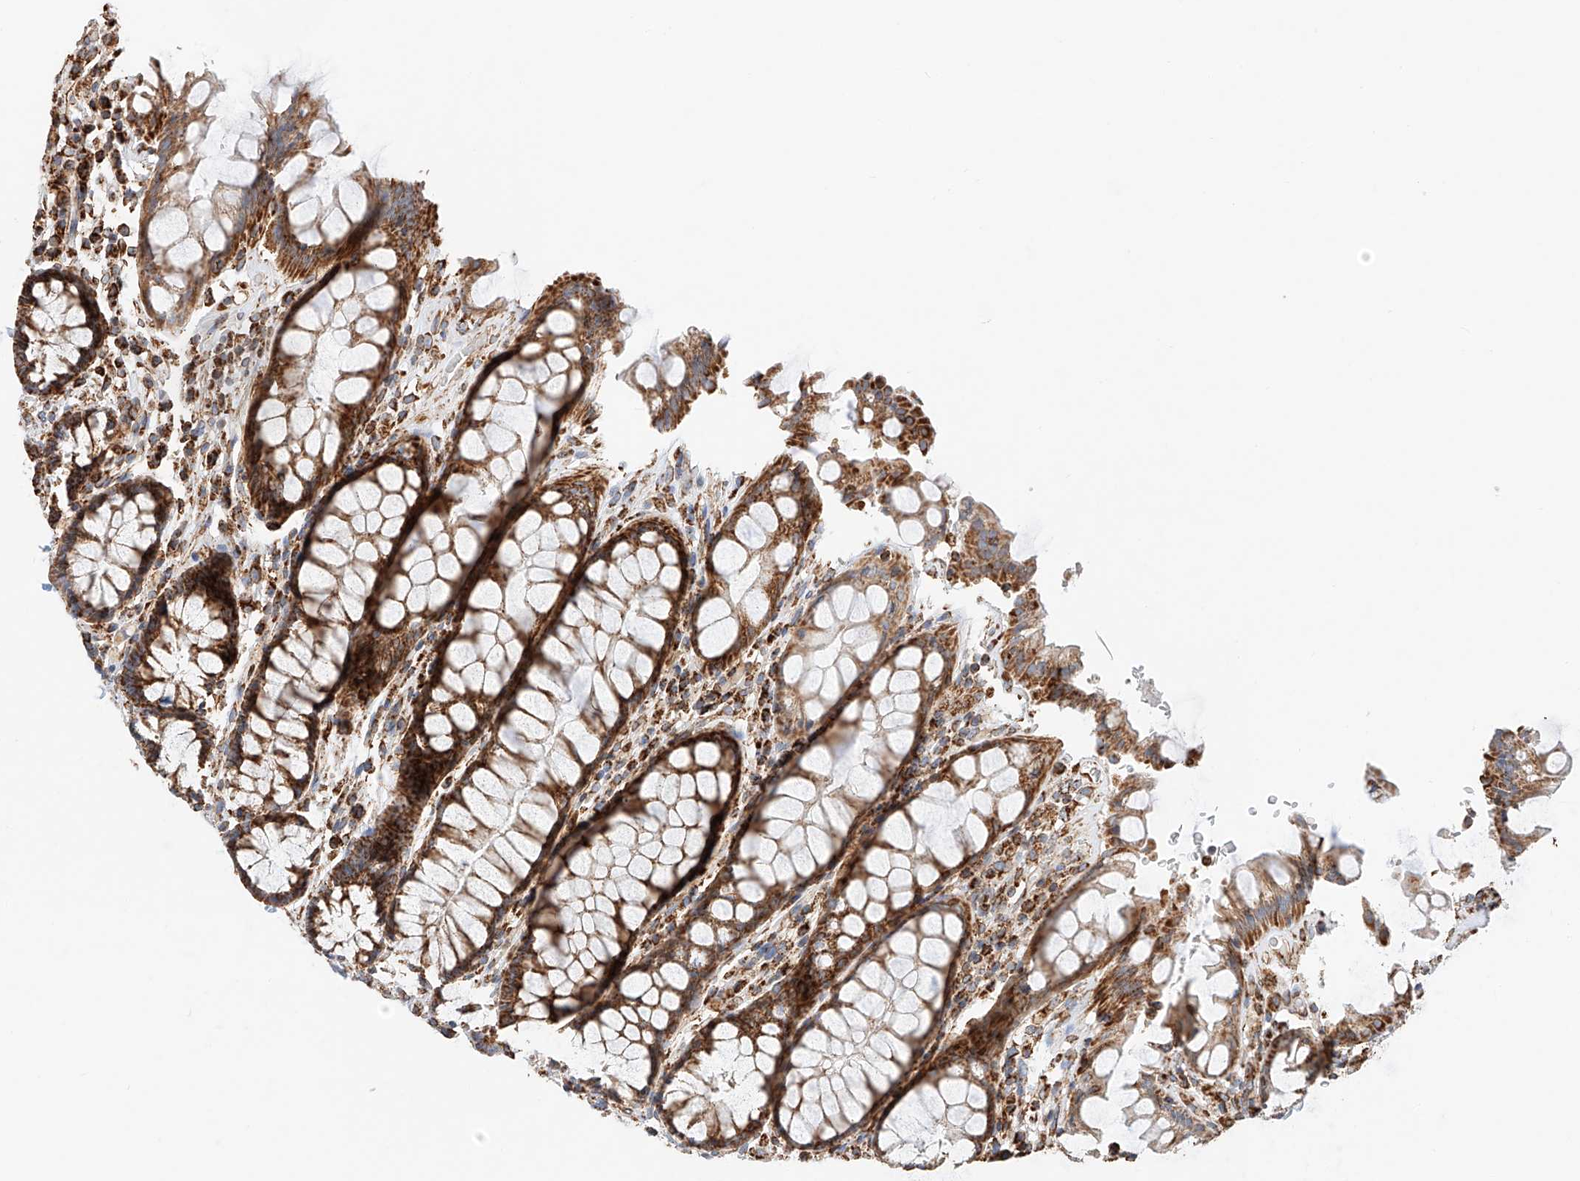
{"staining": {"intensity": "strong", "quantity": ">75%", "location": "cytoplasmic/membranous"}, "tissue": "rectum", "cell_type": "Glandular cells", "image_type": "normal", "snomed": [{"axis": "morphology", "description": "Normal tissue, NOS"}, {"axis": "topography", "description": "Rectum"}], "caption": "This histopathology image demonstrates IHC staining of benign human rectum, with high strong cytoplasmic/membranous positivity in approximately >75% of glandular cells.", "gene": "NDUFV3", "patient": {"sex": "male", "age": 64}}